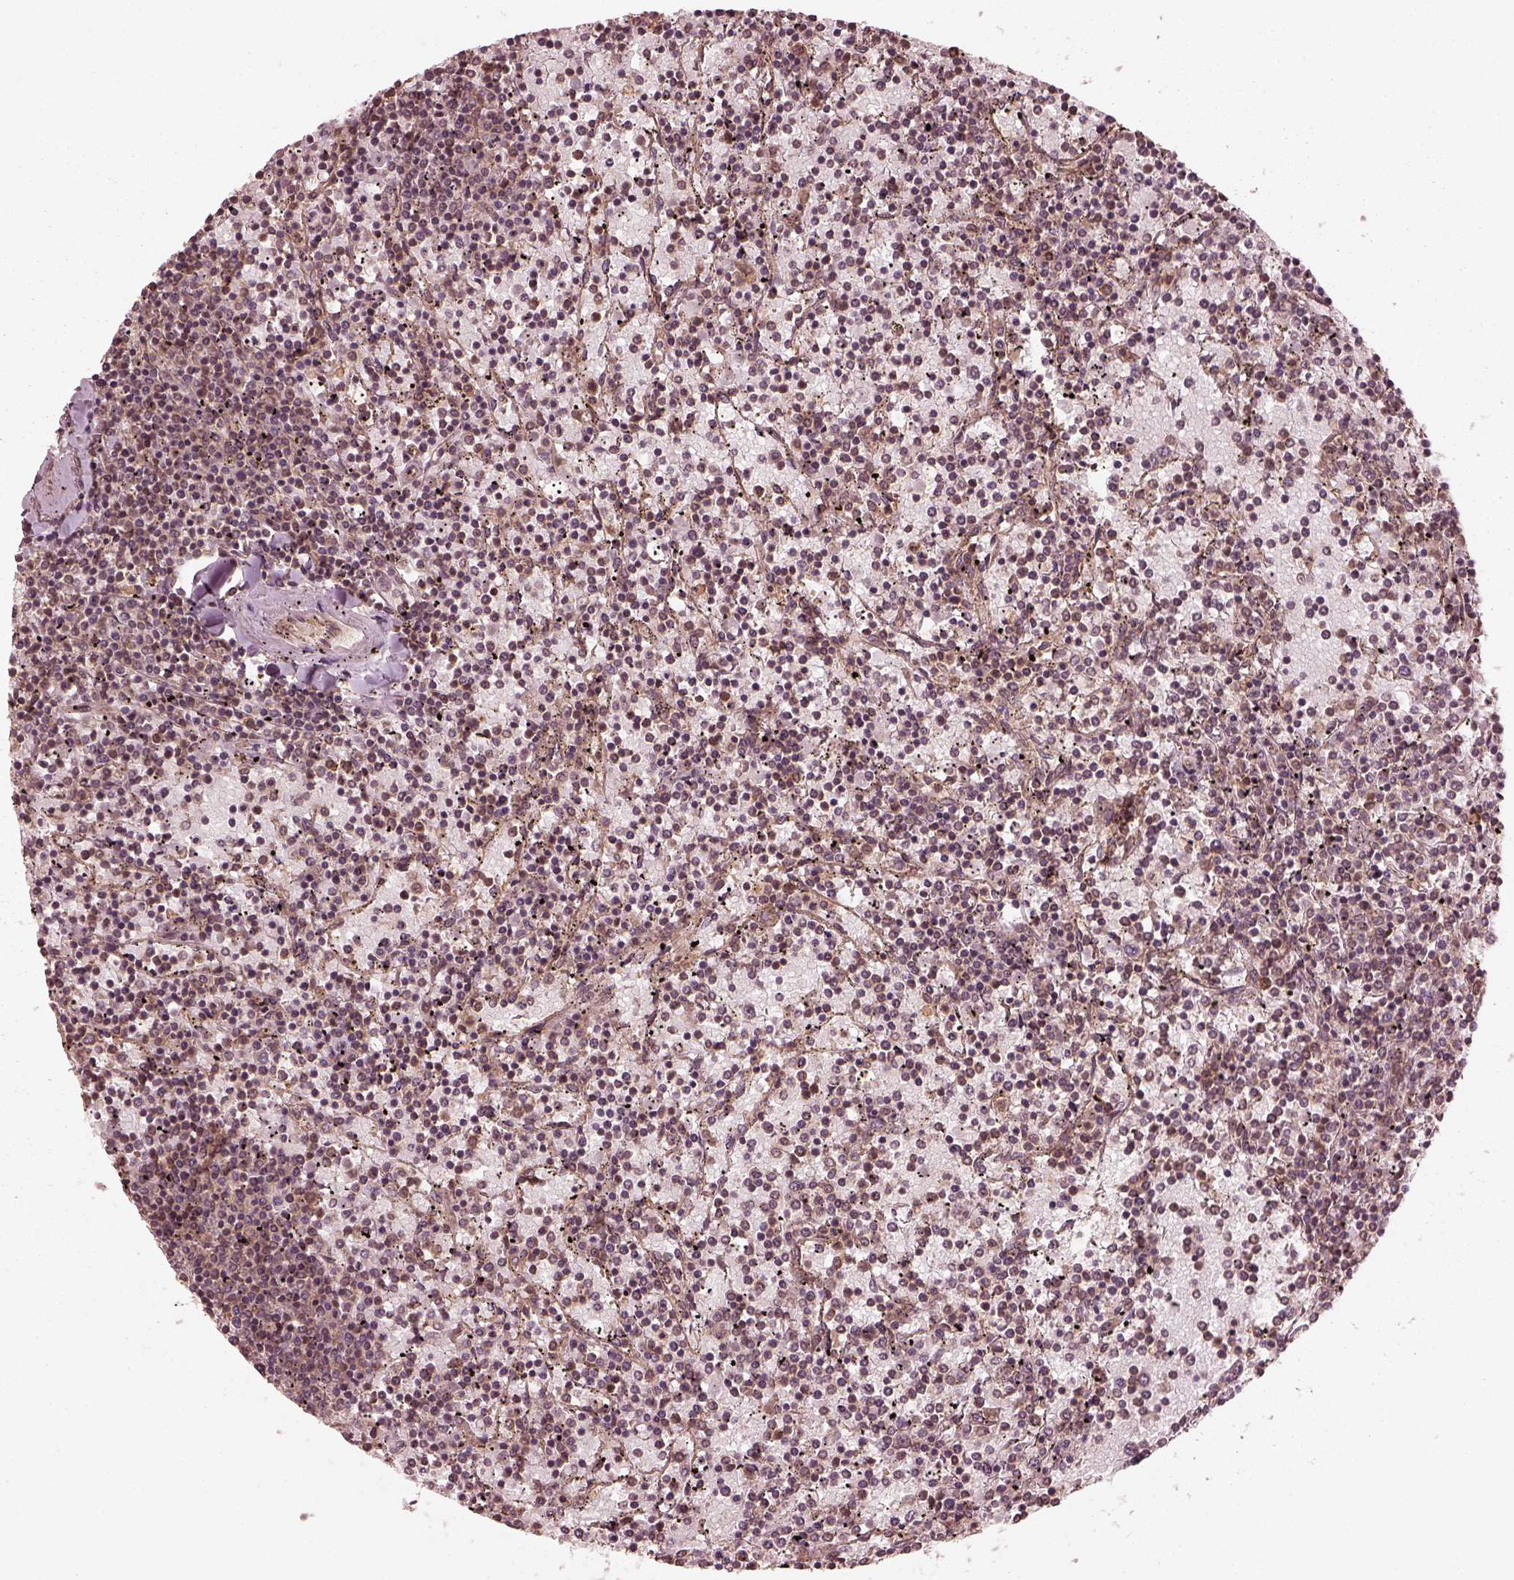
{"staining": {"intensity": "negative", "quantity": "none", "location": "none"}, "tissue": "lymphoma", "cell_type": "Tumor cells", "image_type": "cancer", "snomed": [{"axis": "morphology", "description": "Malignant lymphoma, non-Hodgkin's type, Low grade"}, {"axis": "topography", "description": "Spleen"}], "caption": "Tumor cells are negative for brown protein staining in low-grade malignant lymphoma, non-Hodgkin's type.", "gene": "PIK3R2", "patient": {"sex": "female", "age": 77}}